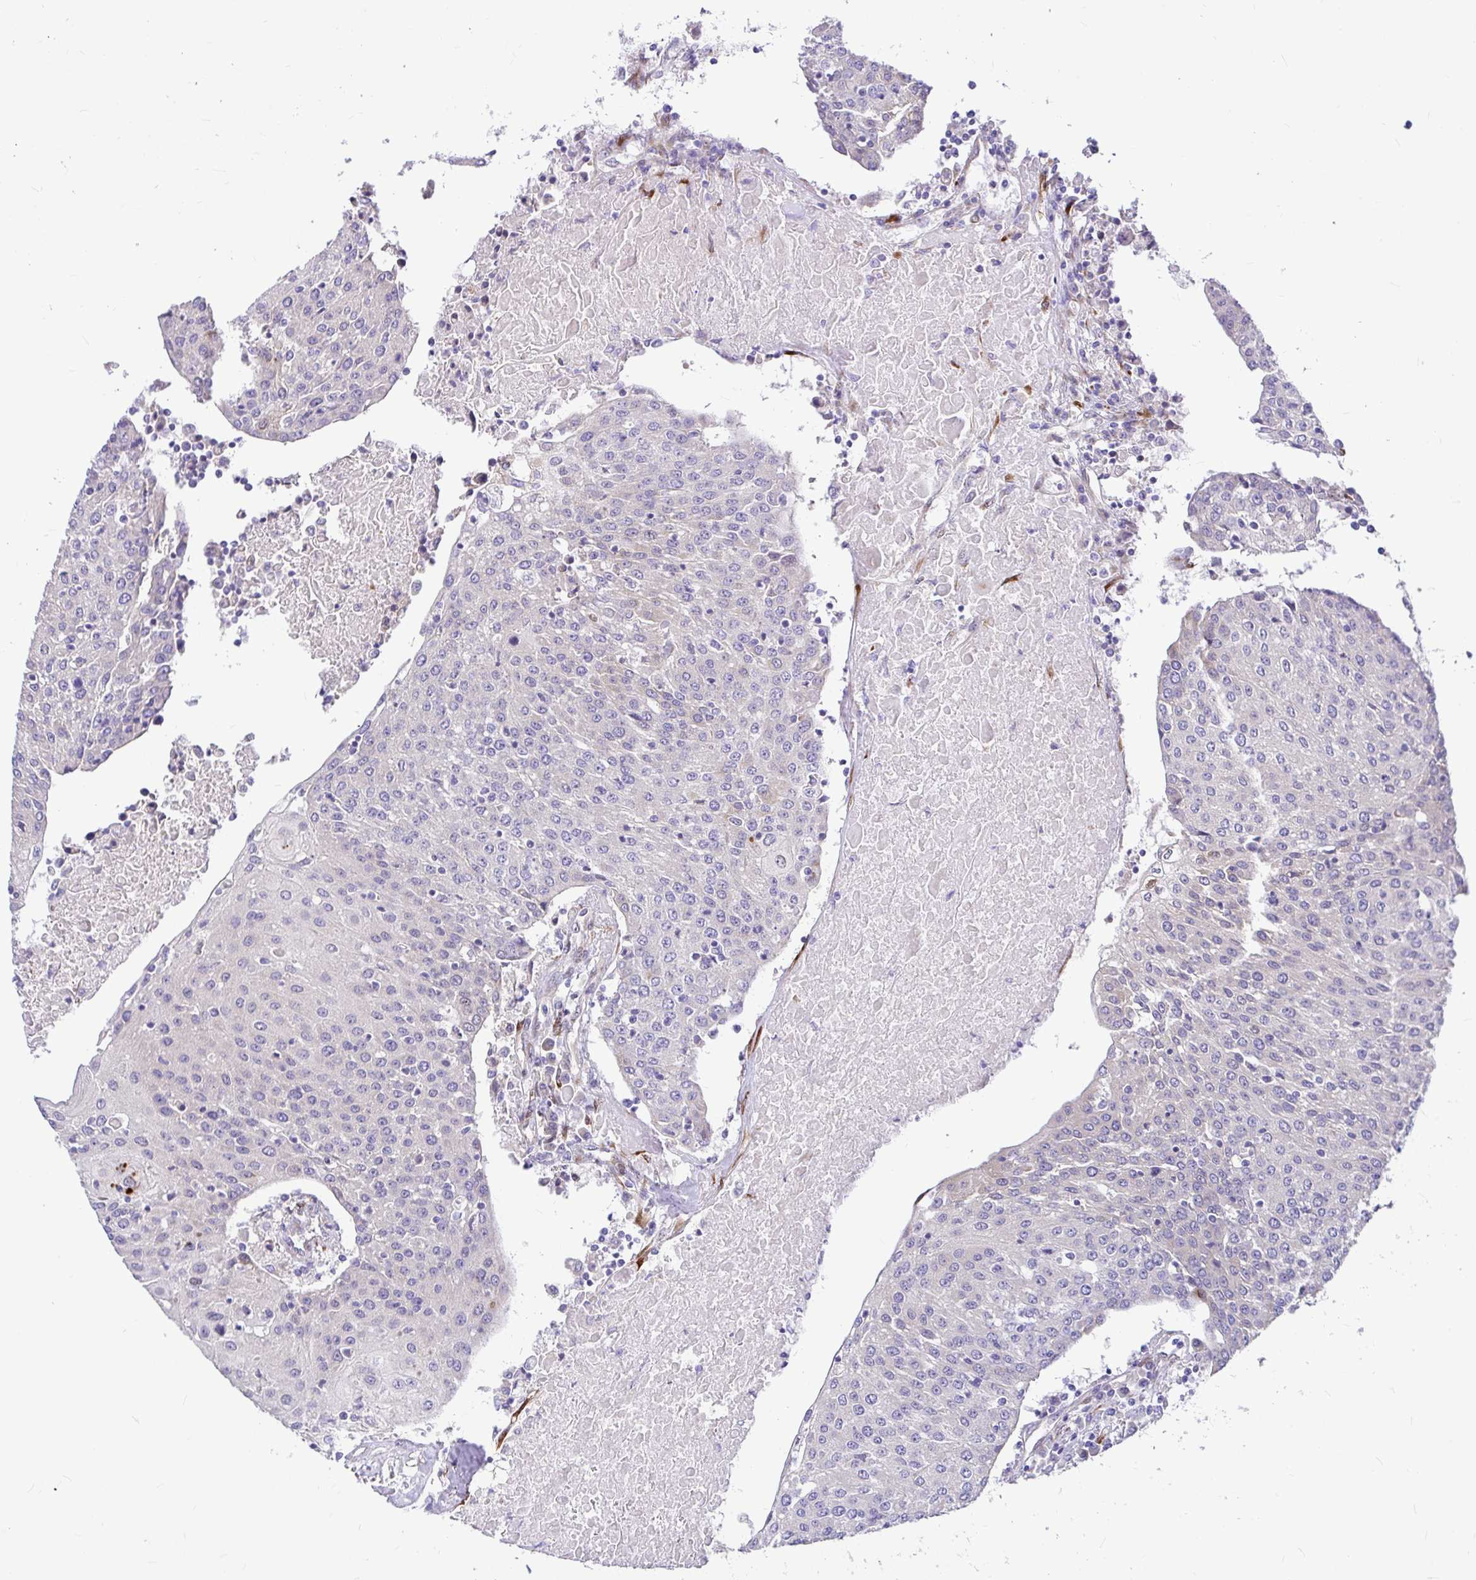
{"staining": {"intensity": "negative", "quantity": "none", "location": "none"}, "tissue": "urothelial cancer", "cell_type": "Tumor cells", "image_type": "cancer", "snomed": [{"axis": "morphology", "description": "Urothelial carcinoma, High grade"}, {"axis": "topography", "description": "Urinary bladder"}], "caption": "Immunohistochemistry (IHC) image of neoplastic tissue: human urothelial cancer stained with DAB exhibits no significant protein expression in tumor cells.", "gene": "GABBR2", "patient": {"sex": "female", "age": 85}}